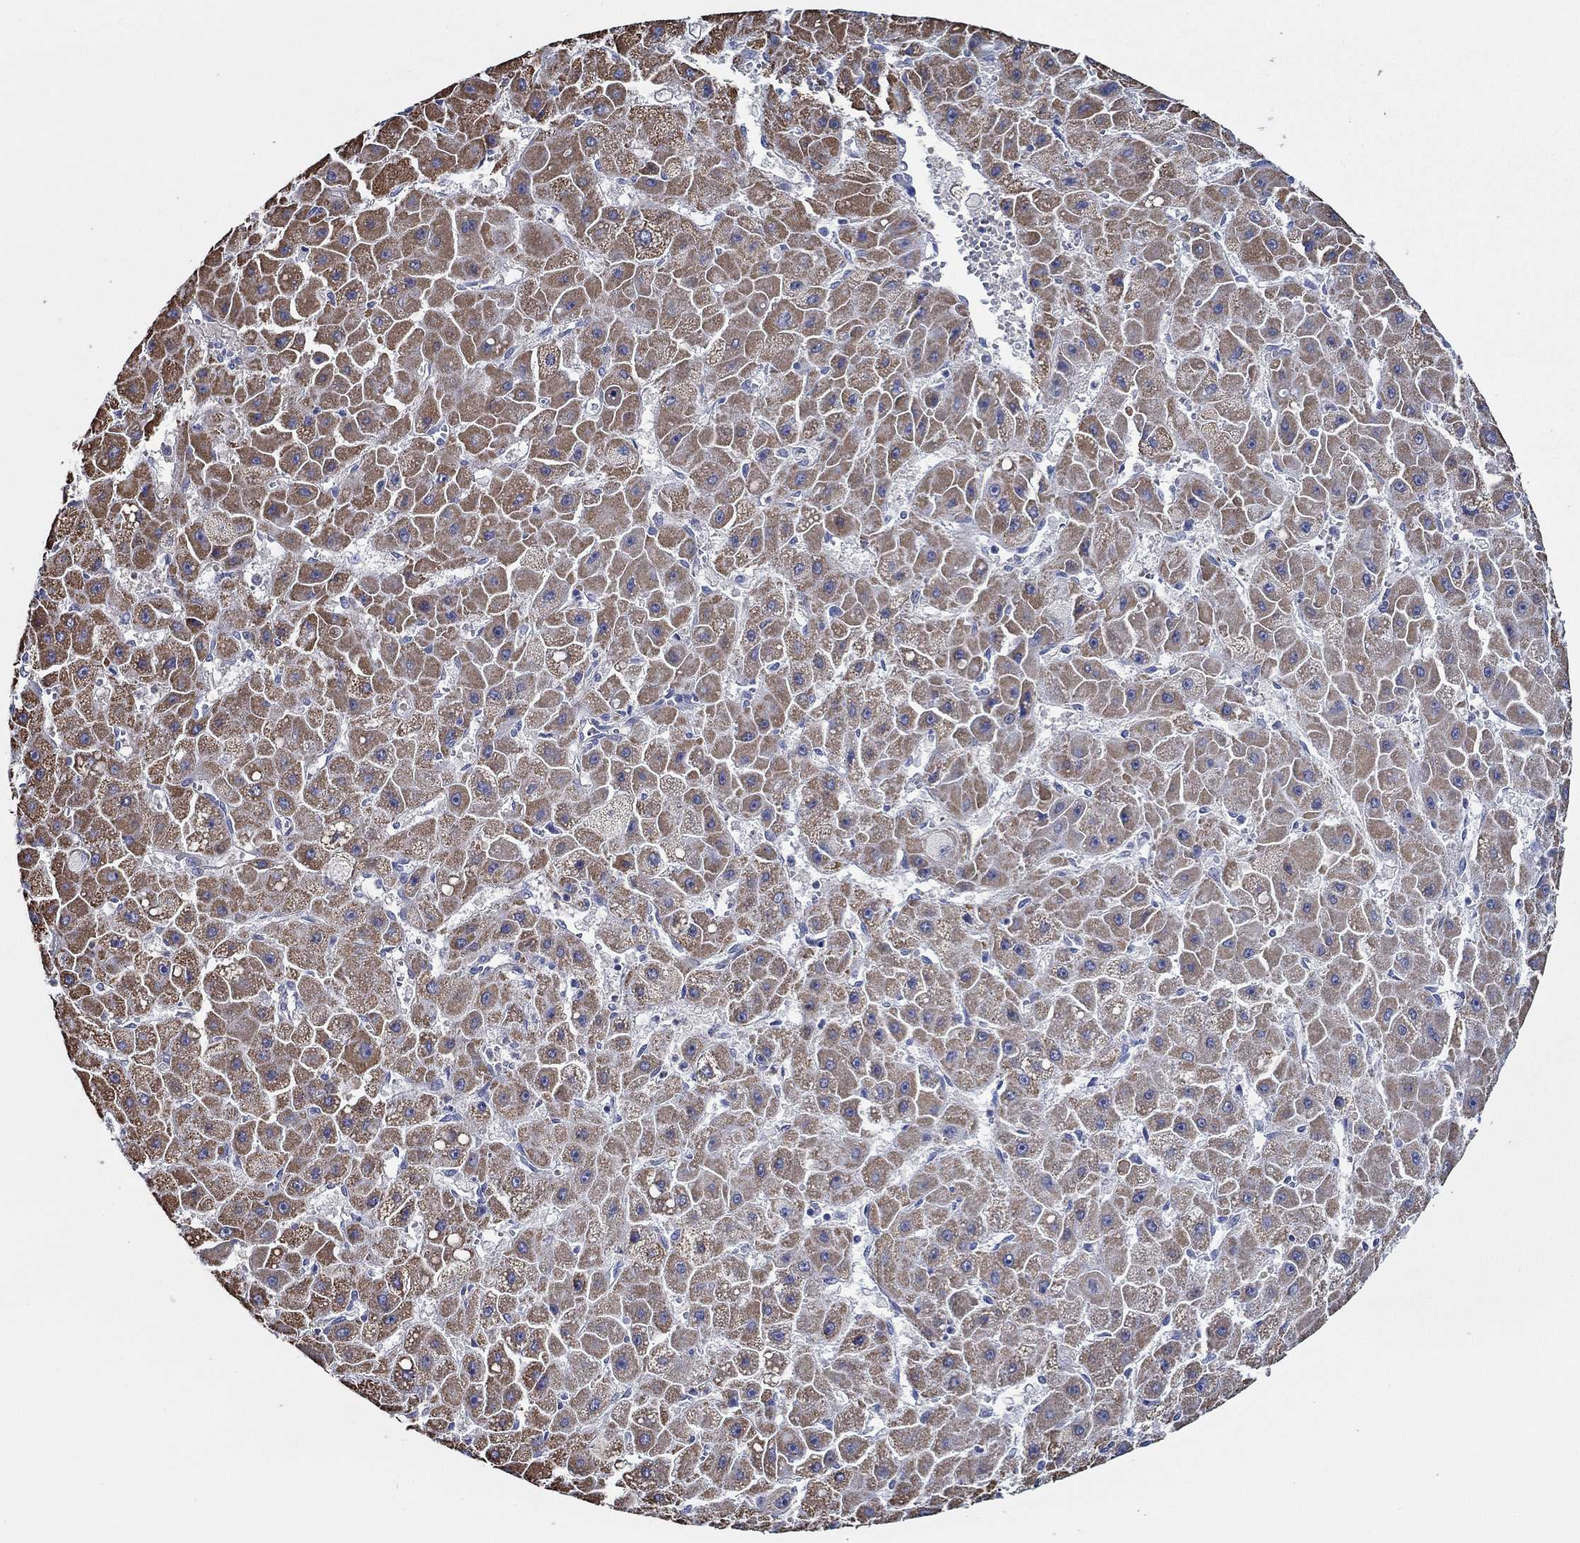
{"staining": {"intensity": "strong", "quantity": "25%-75%", "location": "cytoplasmic/membranous"}, "tissue": "liver cancer", "cell_type": "Tumor cells", "image_type": "cancer", "snomed": [{"axis": "morphology", "description": "Carcinoma, Hepatocellular, NOS"}, {"axis": "topography", "description": "Liver"}], "caption": "The histopathology image shows immunohistochemical staining of liver cancer. There is strong cytoplasmic/membranous expression is identified in approximately 25%-75% of tumor cells. (DAB = brown stain, brightfield microscopy at high magnification).", "gene": "CFAP61", "patient": {"sex": "female", "age": 25}}